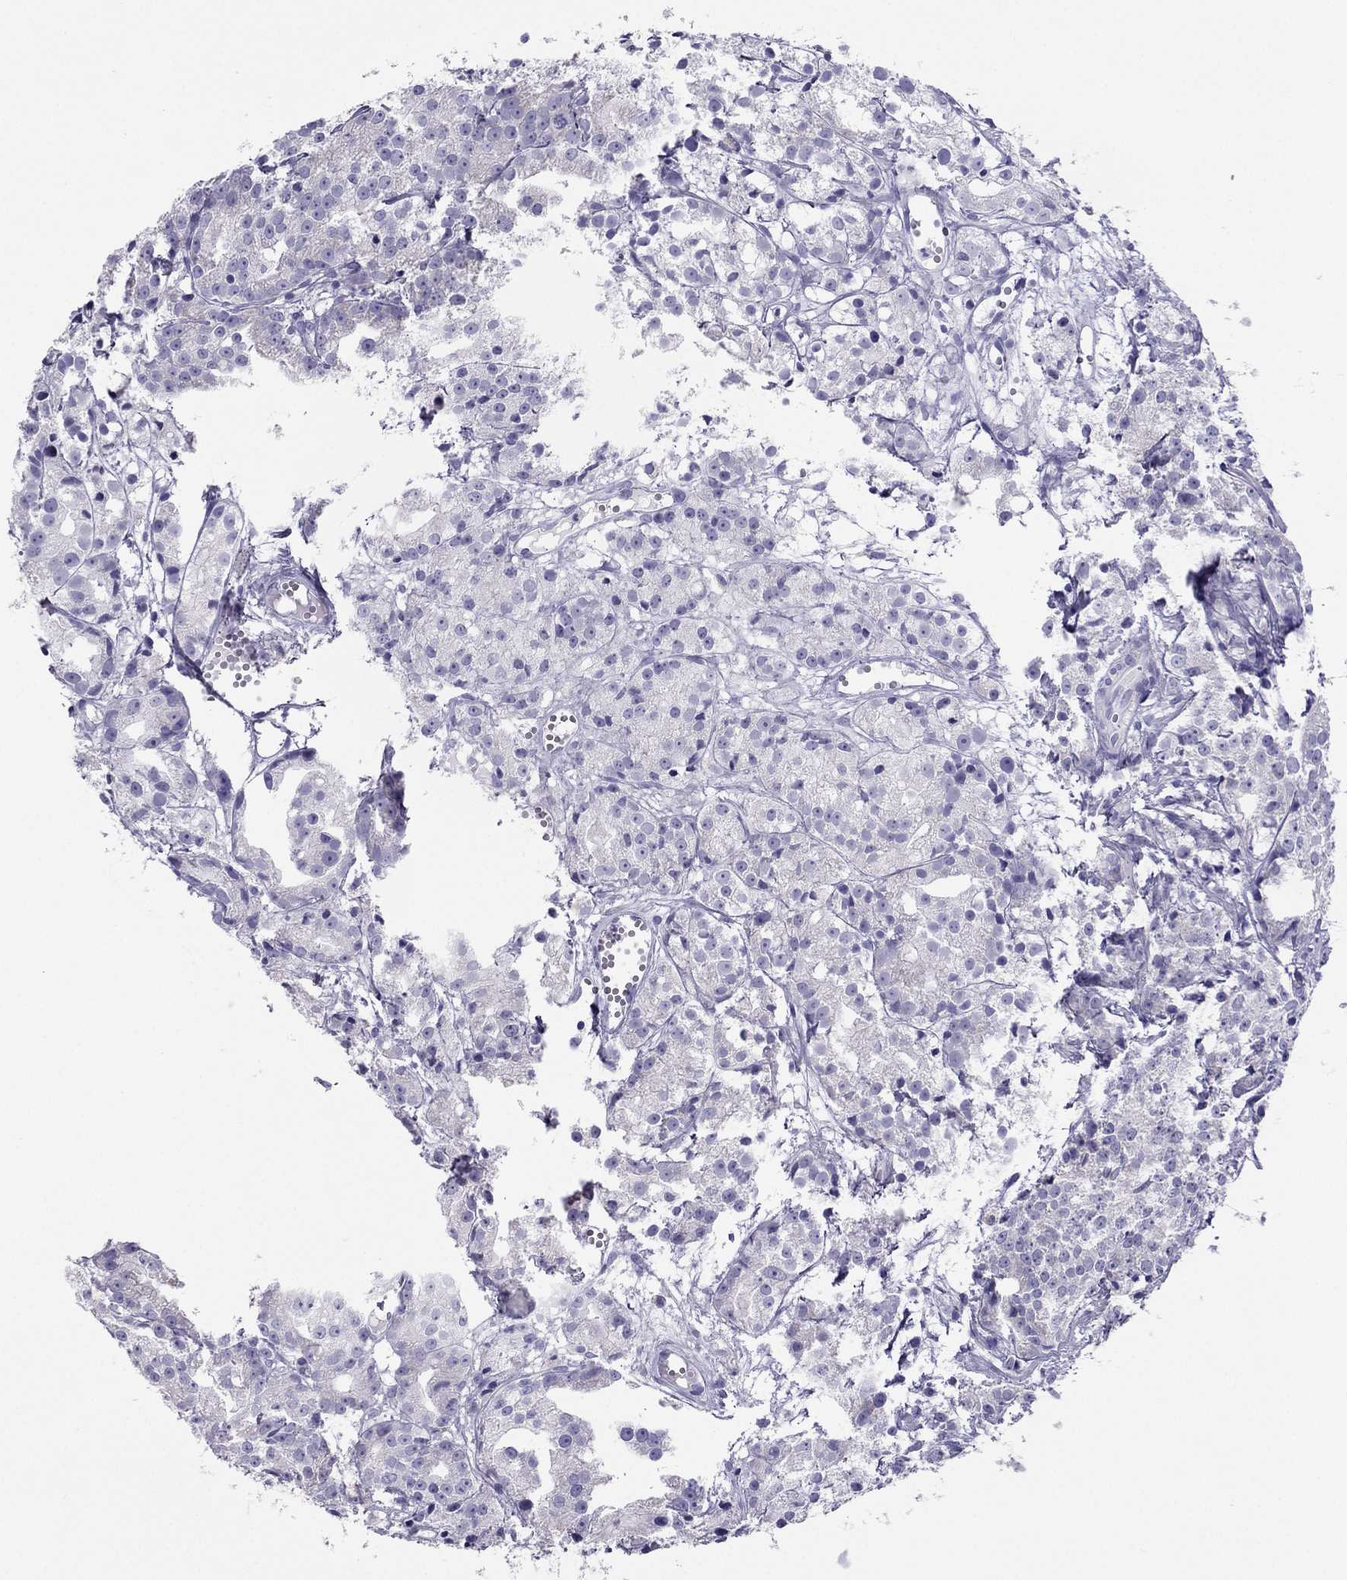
{"staining": {"intensity": "negative", "quantity": "none", "location": "none"}, "tissue": "prostate cancer", "cell_type": "Tumor cells", "image_type": "cancer", "snomed": [{"axis": "morphology", "description": "Adenocarcinoma, Medium grade"}, {"axis": "topography", "description": "Prostate"}], "caption": "Protein analysis of prostate cancer (adenocarcinoma (medium-grade)) displays no significant positivity in tumor cells.", "gene": "MAEL", "patient": {"sex": "male", "age": 74}}